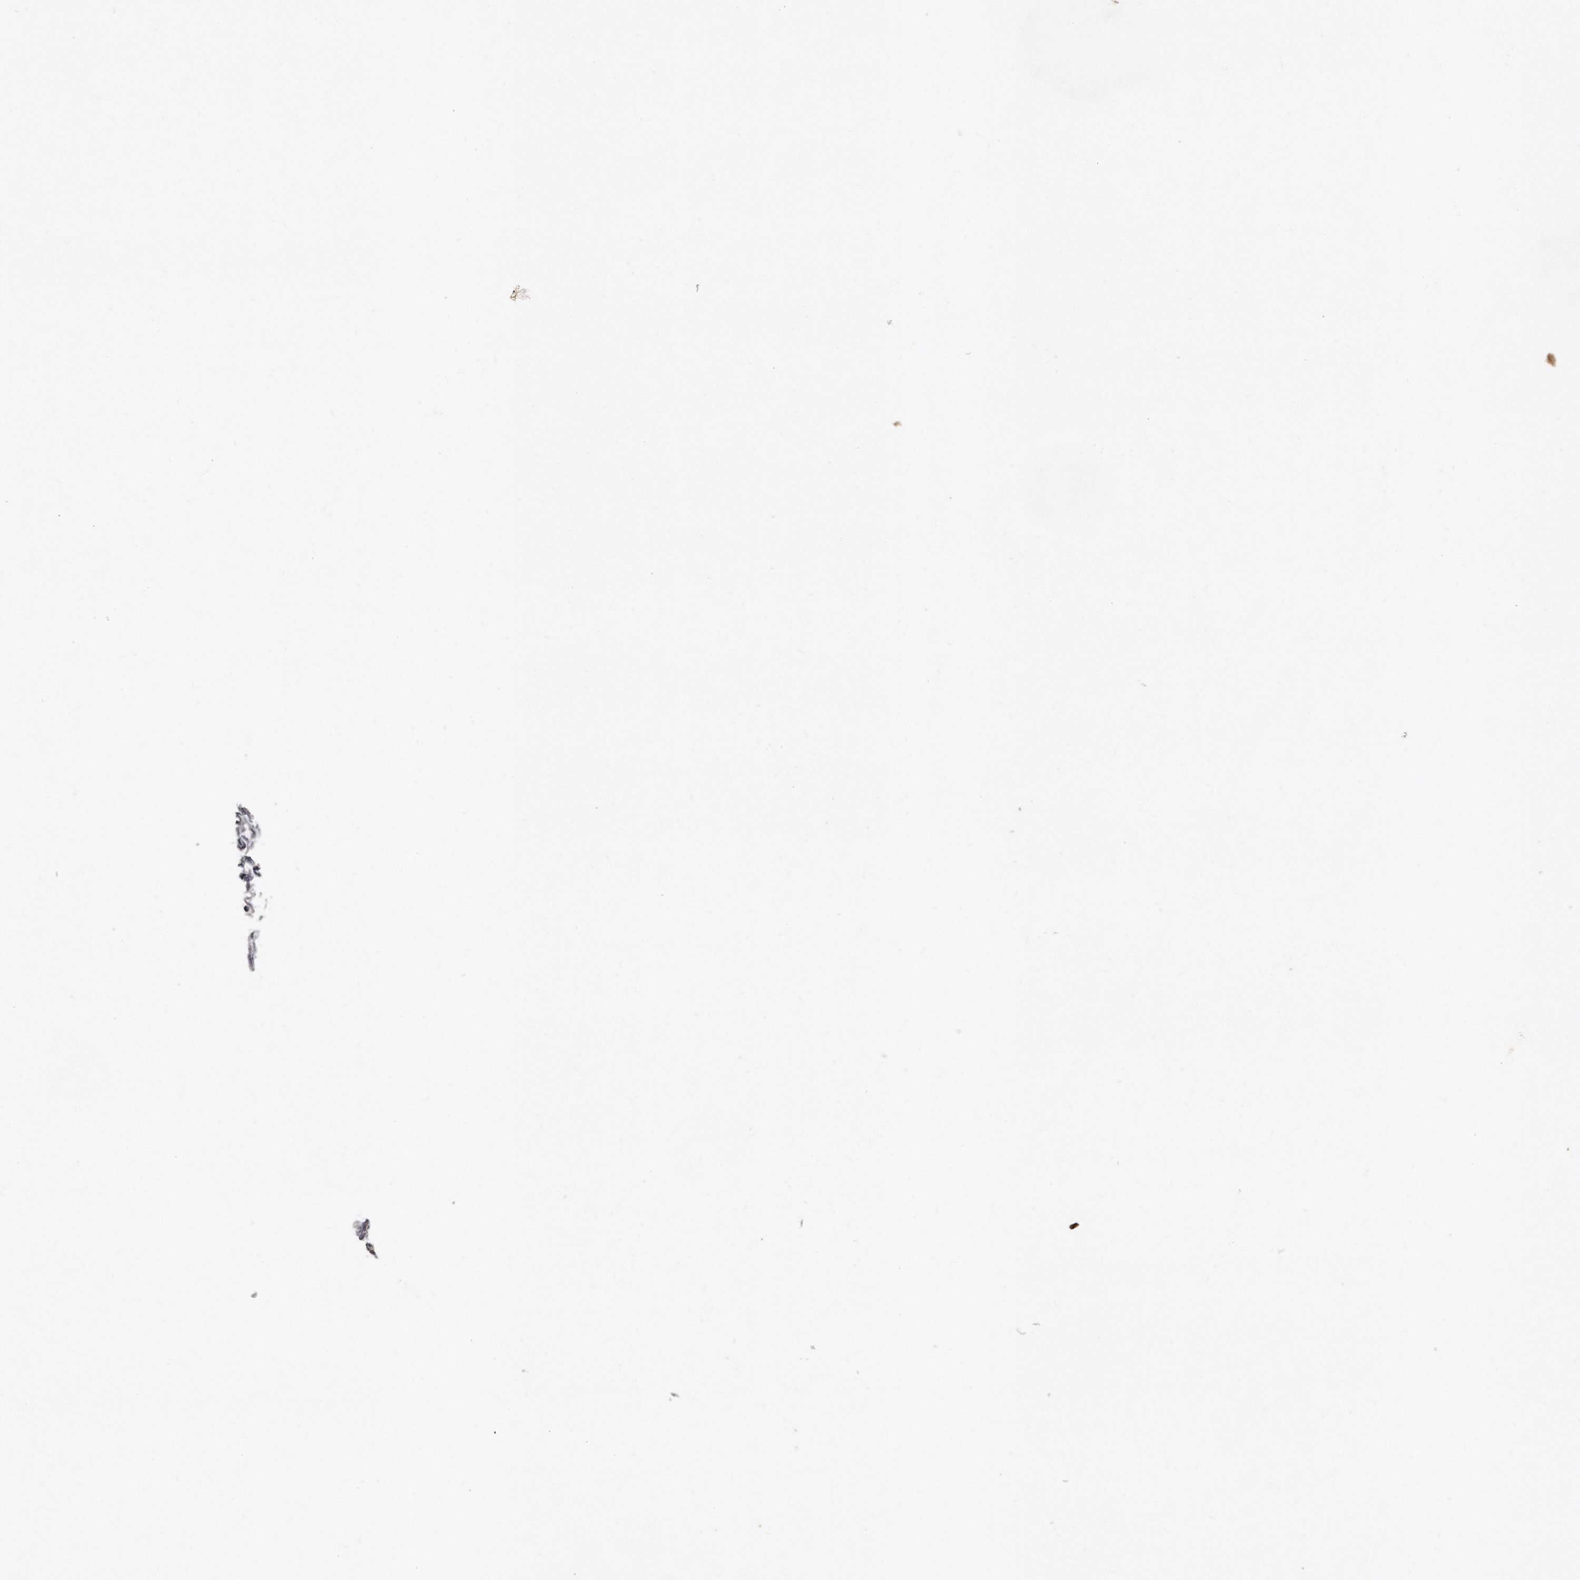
{"staining": {"intensity": "negative", "quantity": "none", "location": "none"}, "tissue": "endometrium", "cell_type": "Cells in endometrial stroma", "image_type": "normal", "snomed": [{"axis": "morphology", "description": "Normal tissue, NOS"}, {"axis": "topography", "description": "Endometrium"}], "caption": "This is an IHC histopathology image of unremarkable endometrium. There is no staining in cells in endometrial stroma.", "gene": "LMOD1", "patient": {"sex": "female", "age": 33}}